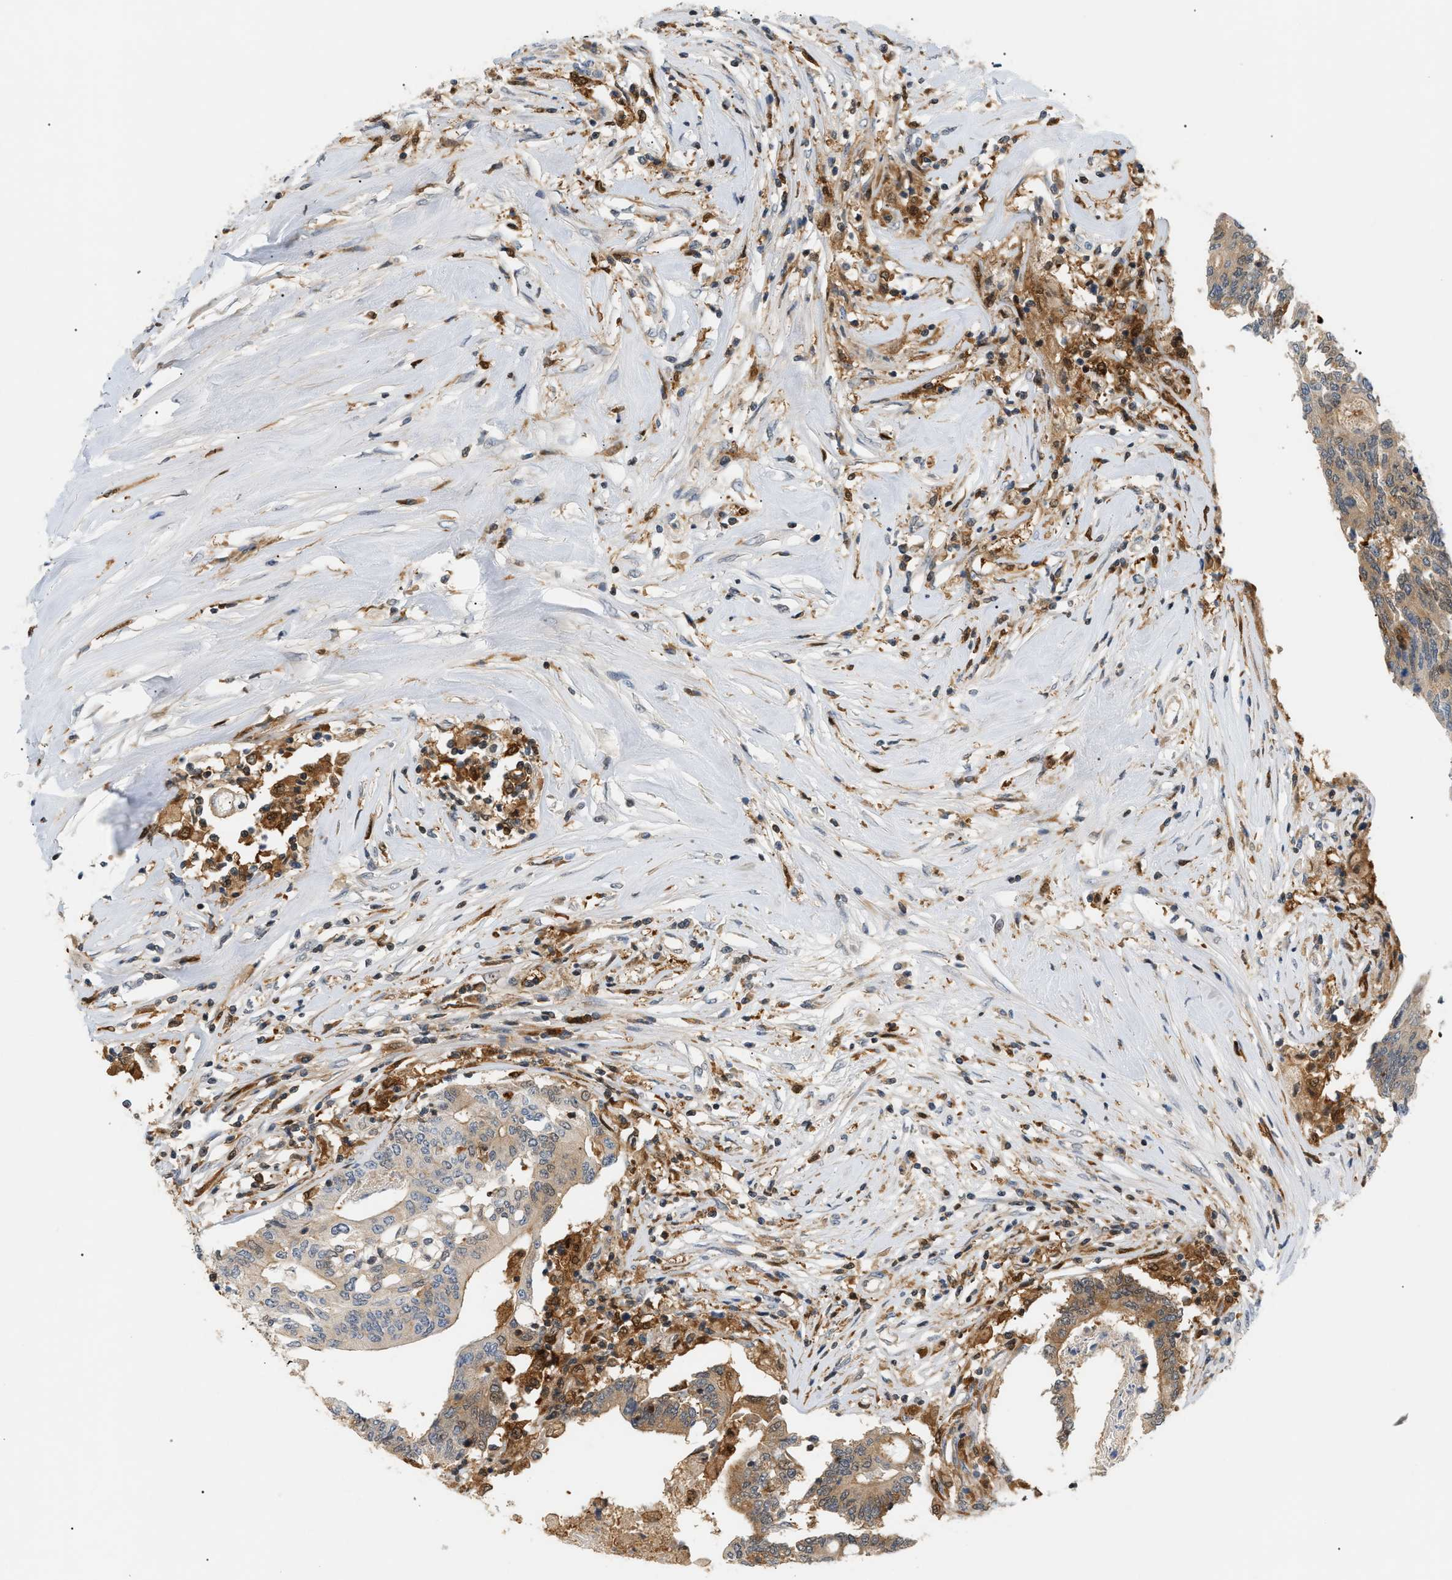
{"staining": {"intensity": "moderate", "quantity": "25%-75%", "location": "cytoplasmic/membranous,nuclear"}, "tissue": "colorectal cancer", "cell_type": "Tumor cells", "image_type": "cancer", "snomed": [{"axis": "morphology", "description": "Adenocarcinoma, NOS"}, {"axis": "topography", "description": "Rectum"}], "caption": "Immunohistochemistry image of human colorectal cancer (adenocarcinoma) stained for a protein (brown), which displays medium levels of moderate cytoplasmic/membranous and nuclear expression in about 25%-75% of tumor cells.", "gene": "PYCARD", "patient": {"sex": "male", "age": 63}}